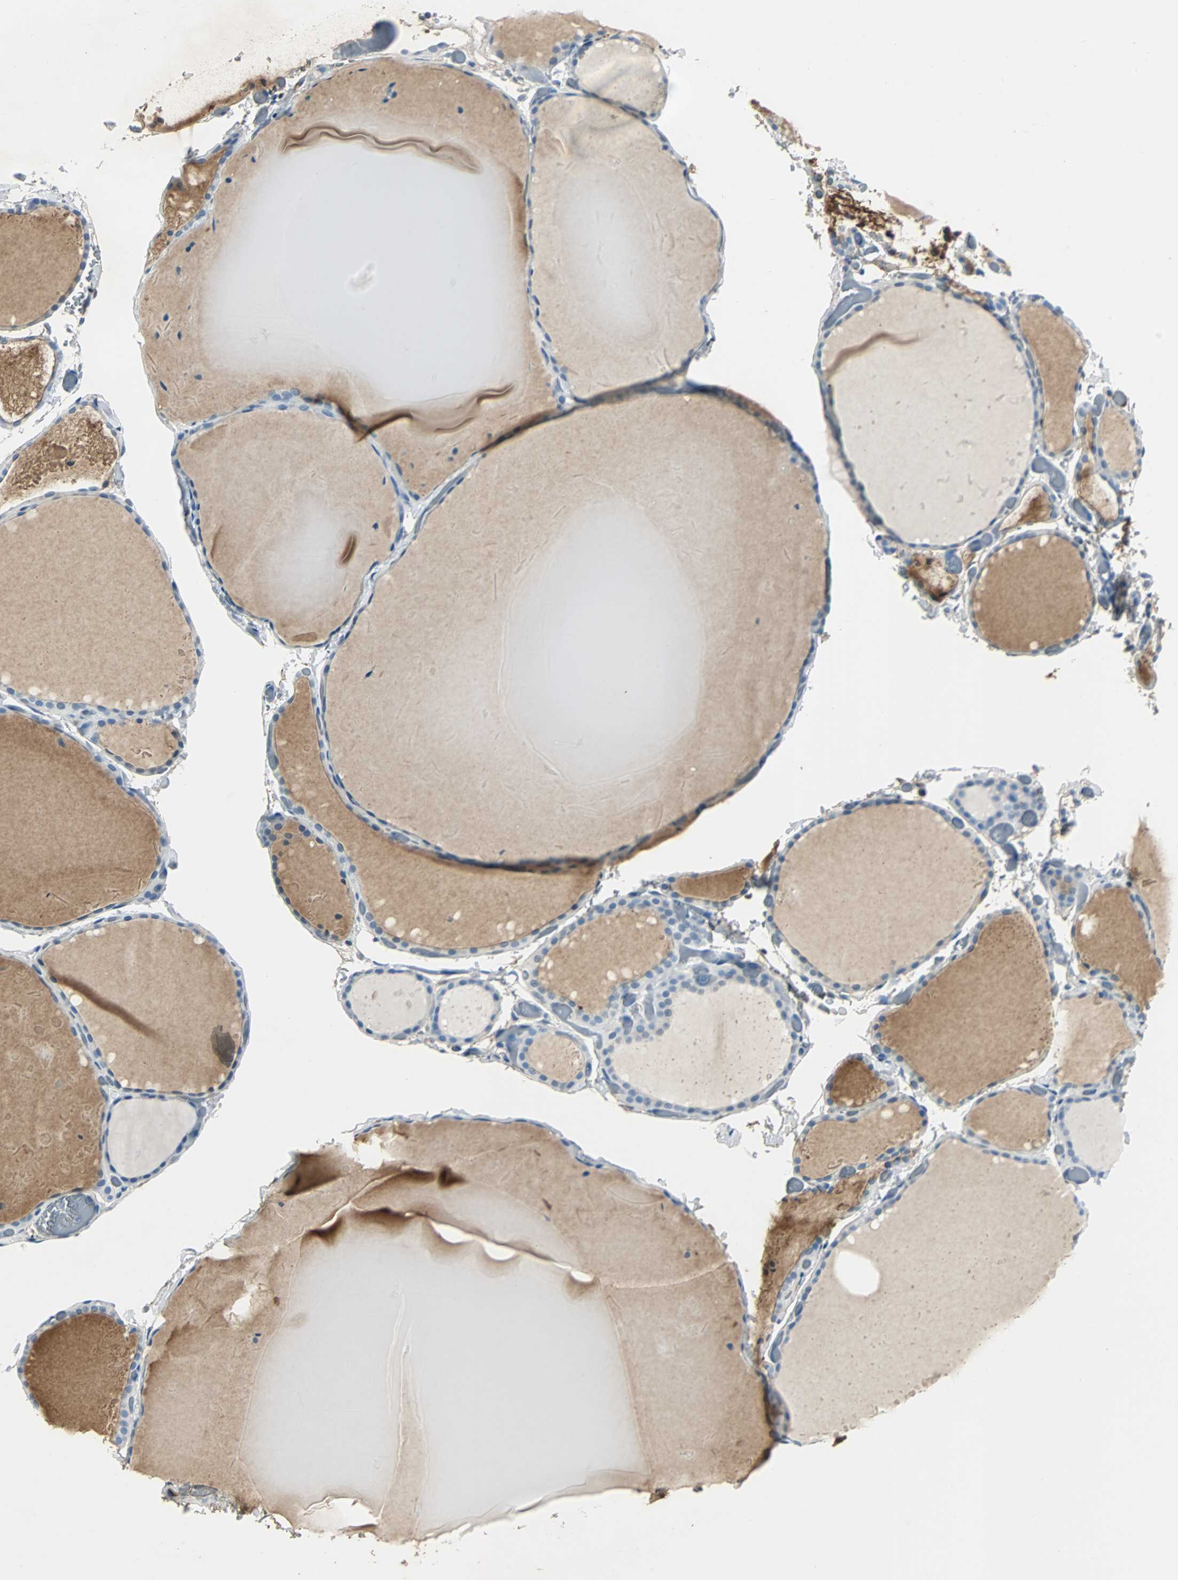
{"staining": {"intensity": "weak", "quantity": "<25%", "location": "cytoplasmic/membranous"}, "tissue": "thyroid gland", "cell_type": "Glandular cells", "image_type": "normal", "snomed": [{"axis": "morphology", "description": "Normal tissue, NOS"}, {"axis": "topography", "description": "Thyroid gland"}], "caption": "Protein analysis of benign thyroid gland demonstrates no significant positivity in glandular cells.", "gene": "IGHA1", "patient": {"sex": "female", "age": 22}}